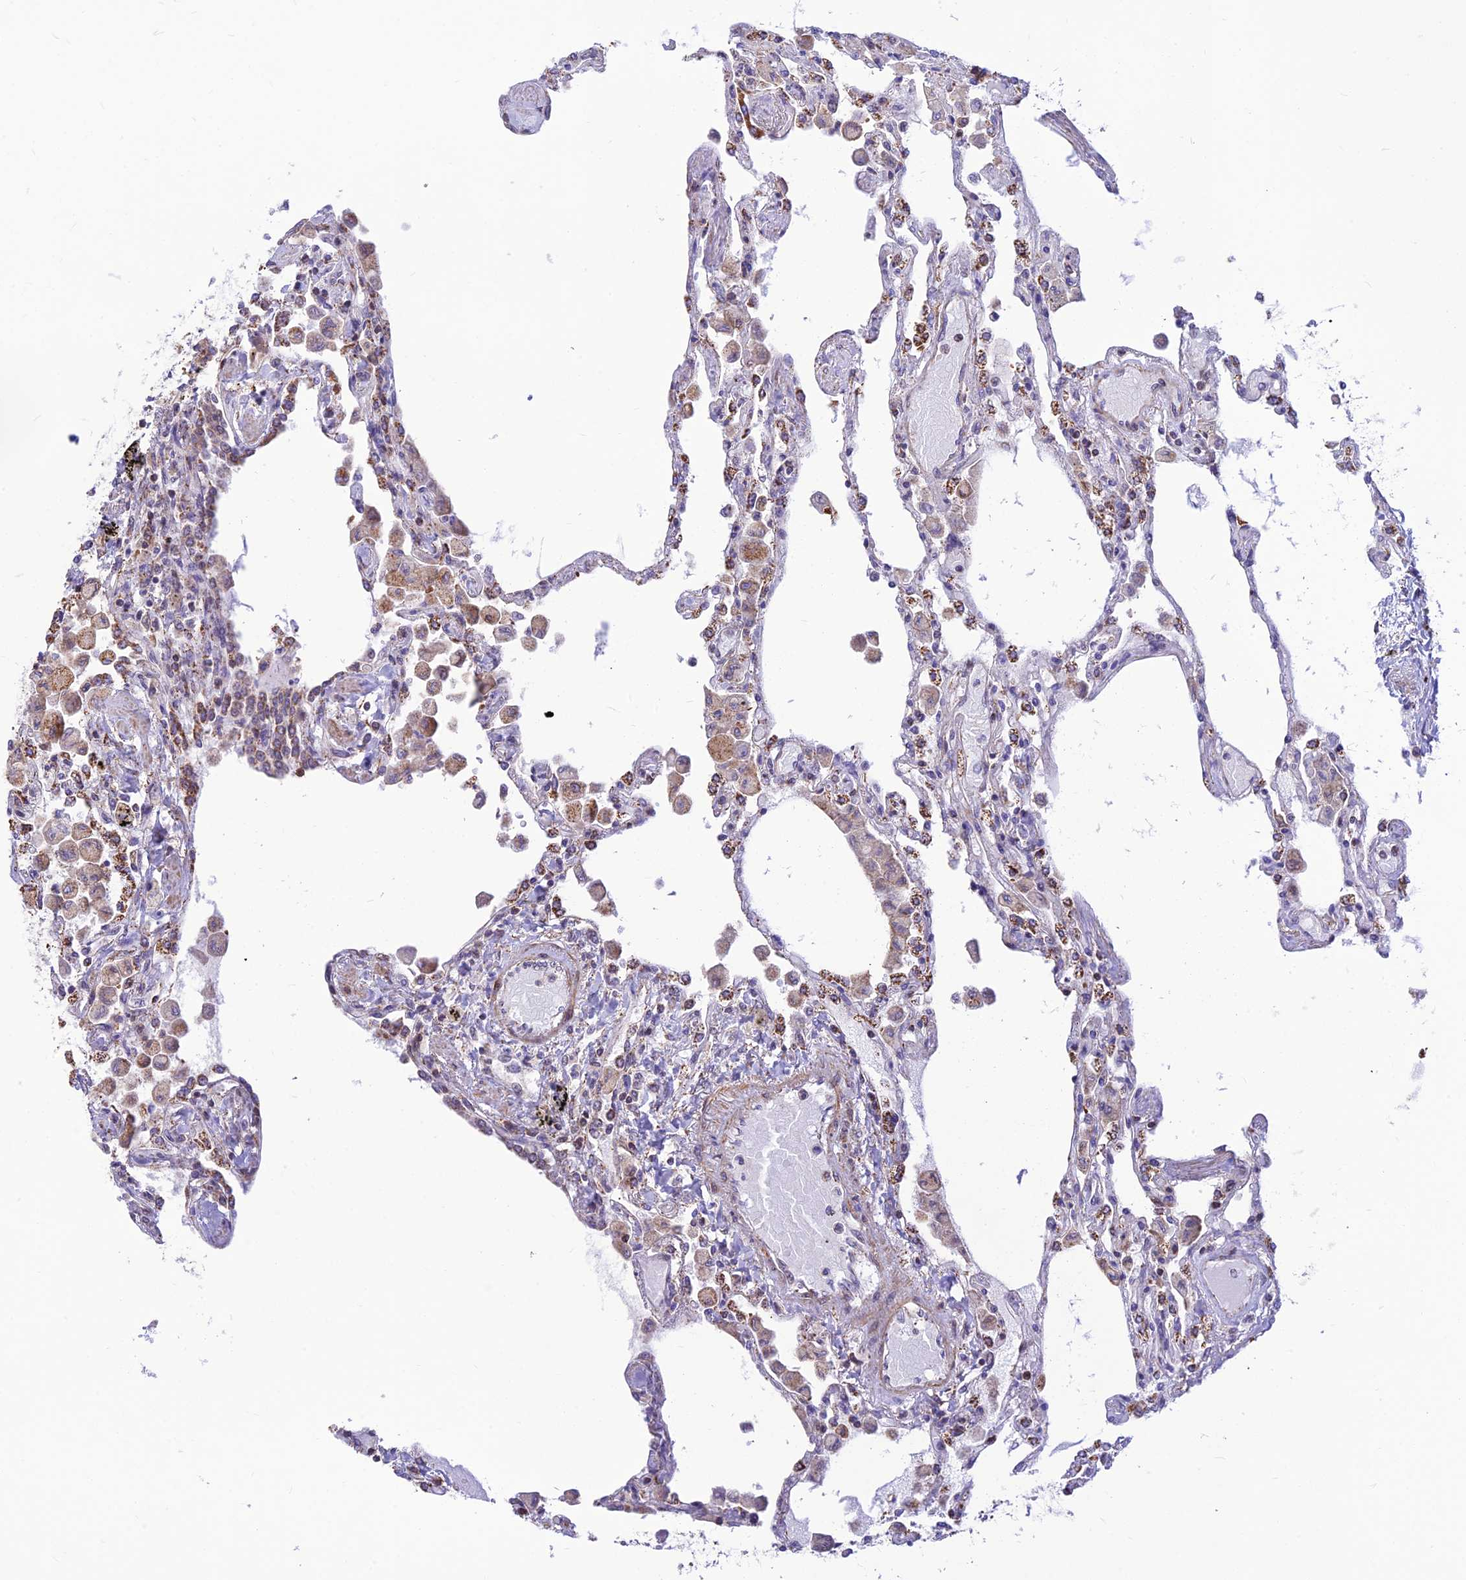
{"staining": {"intensity": "weak", "quantity": "<25%", "location": "cytoplasmic/membranous"}, "tissue": "lung", "cell_type": "Alveolar cells", "image_type": "normal", "snomed": [{"axis": "morphology", "description": "Normal tissue, NOS"}, {"axis": "topography", "description": "Bronchus"}, {"axis": "topography", "description": "Lung"}], "caption": "An IHC micrograph of unremarkable lung is shown. There is no staining in alveolar cells of lung. Brightfield microscopy of immunohistochemistry stained with DAB (3,3'-diaminobenzidine) (brown) and hematoxylin (blue), captured at high magnification.", "gene": "POLR1G", "patient": {"sex": "female", "age": 49}}